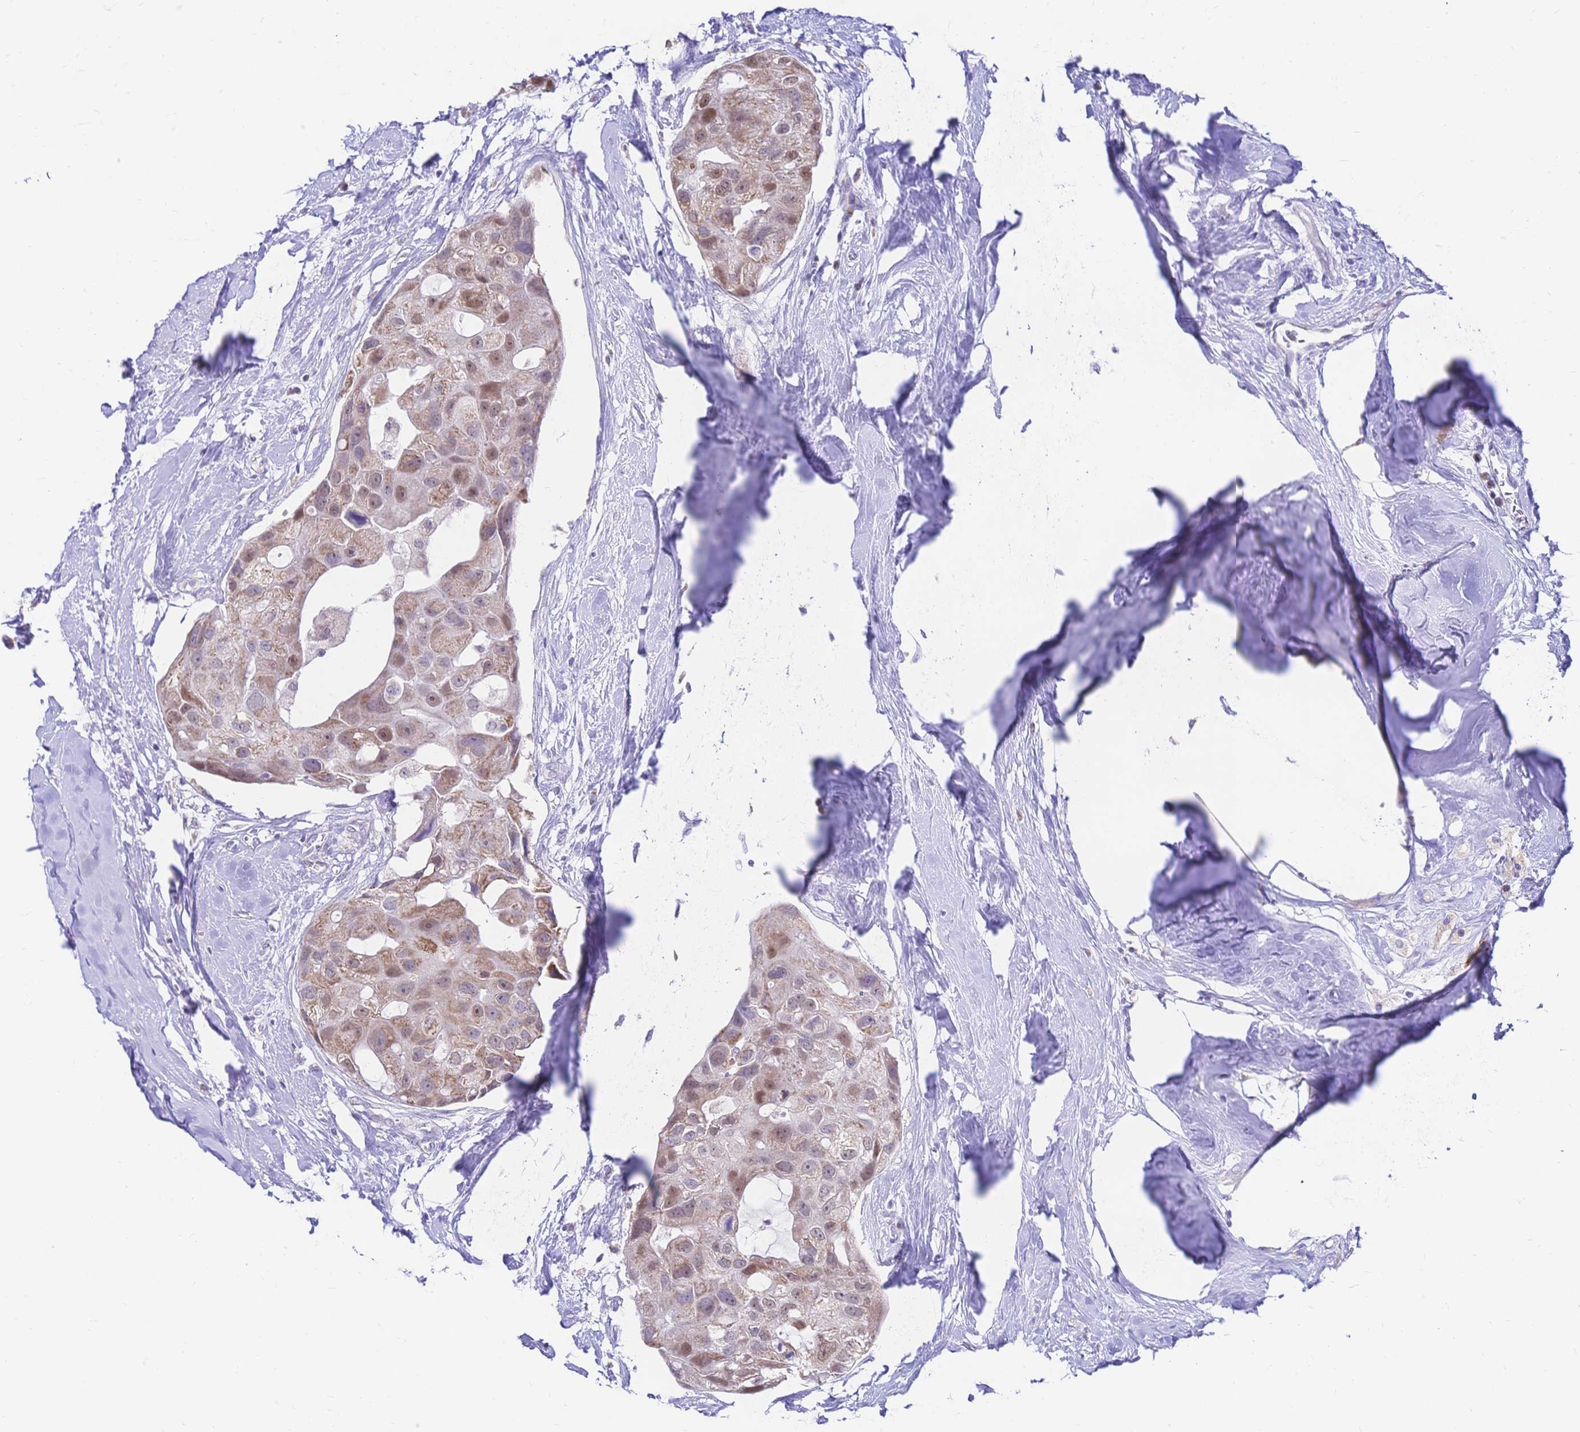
{"staining": {"intensity": "weak", "quantity": "25%-75%", "location": "cytoplasmic/membranous"}, "tissue": "breast cancer", "cell_type": "Tumor cells", "image_type": "cancer", "snomed": [{"axis": "morphology", "description": "Duct carcinoma"}, {"axis": "topography", "description": "Breast"}], "caption": "An IHC histopathology image of tumor tissue is shown. Protein staining in brown highlights weak cytoplasmic/membranous positivity in intraductal carcinoma (breast) within tumor cells.", "gene": "CLEC18B", "patient": {"sex": "female", "age": 43}}